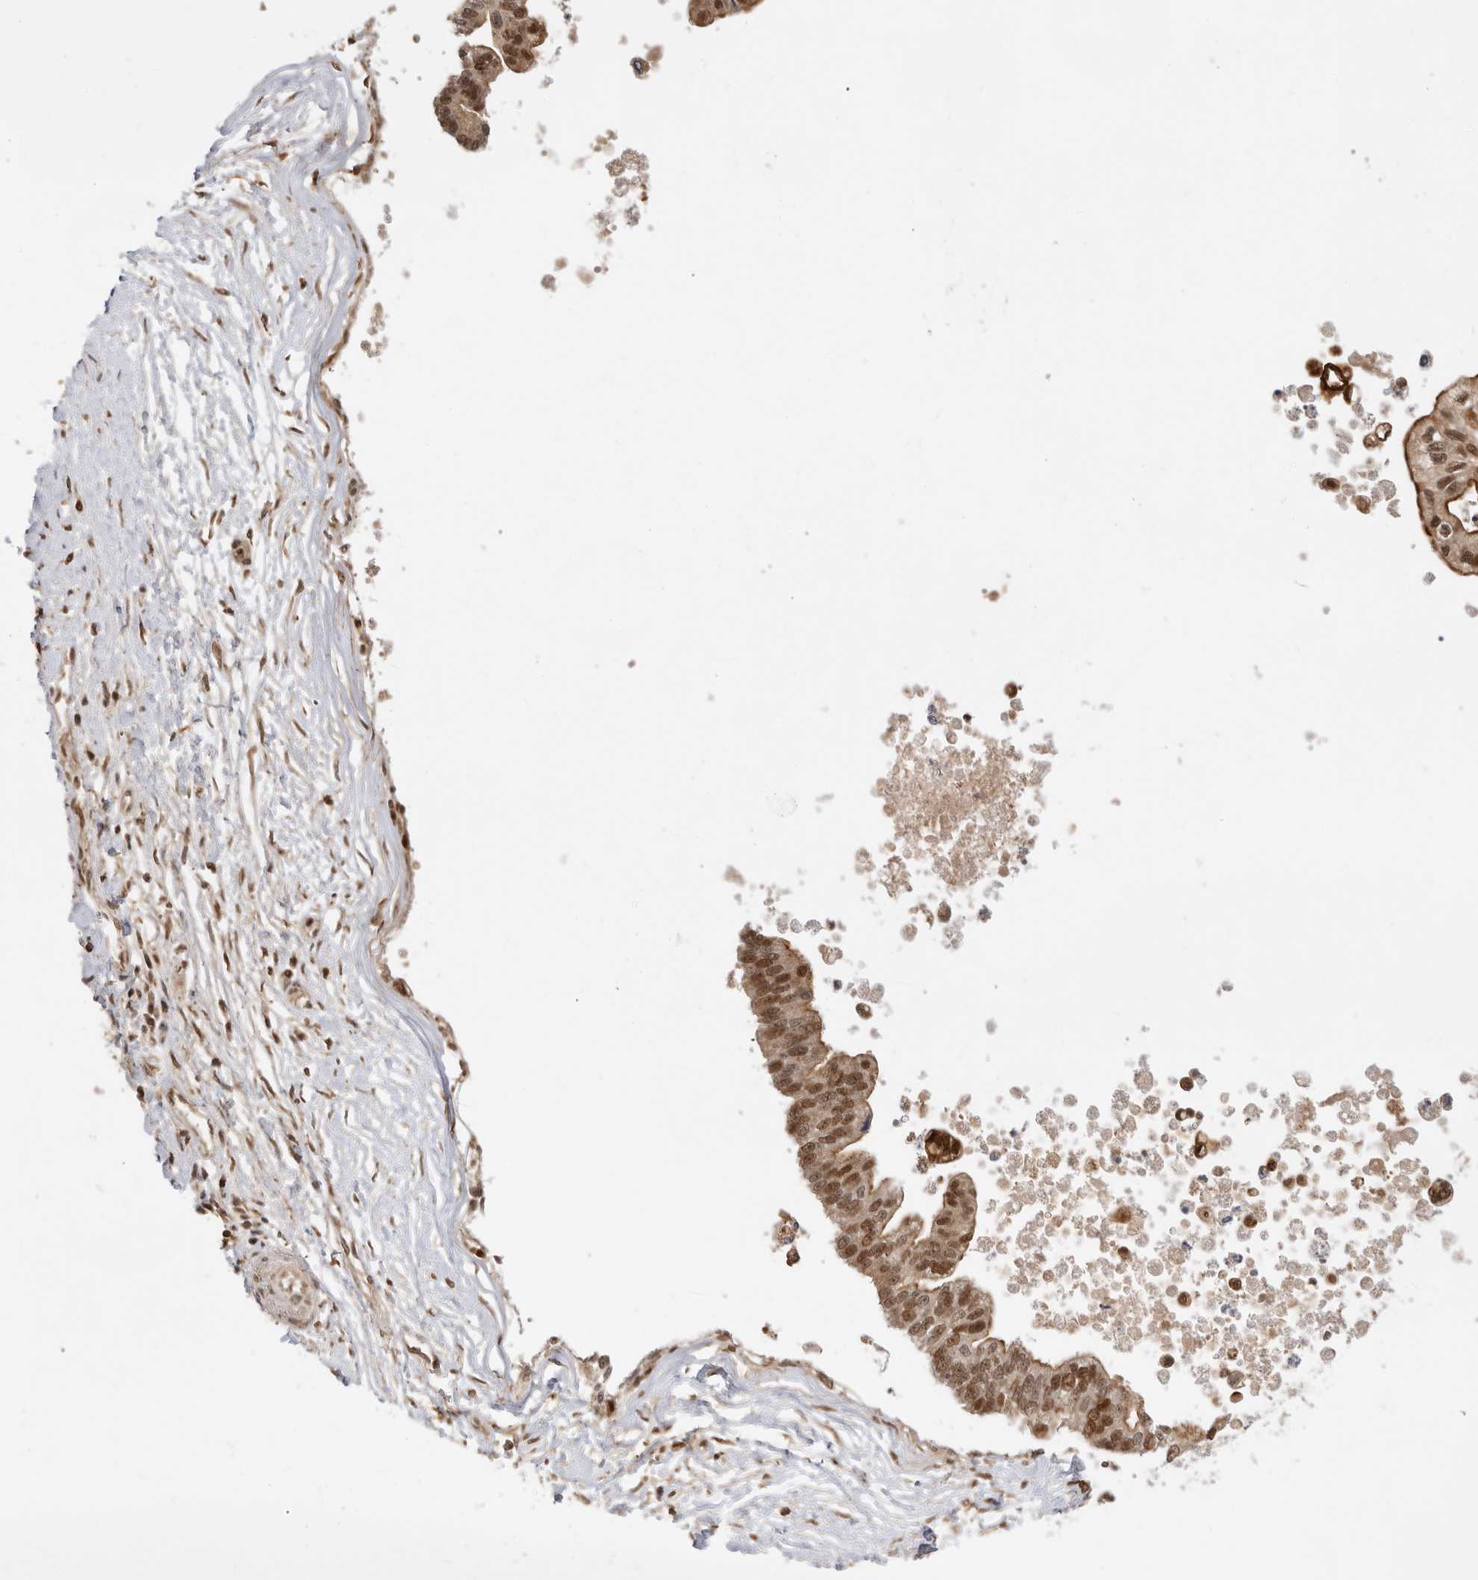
{"staining": {"intensity": "moderate", "quantity": ">75%", "location": "cytoplasmic/membranous,nuclear"}, "tissue": "pancreatic cancer", "cell_type": "Tumor cells", "image_type": "cancer", "snomed": [{"axis": "morphology", "description": "Adenocarcinoma, NOS"}, {"axis": "topography", "description": "Pancreas"}], "caption": "Brown immunohistochemical staining in human adenocarcinoma (pancreatic) reveals moderate cytoplasmic/membranous and nuclear positivity in approximately >75% of tumor cells.", "gene": "ADPRS", "patient": {"sex": "male", "age": 72}}